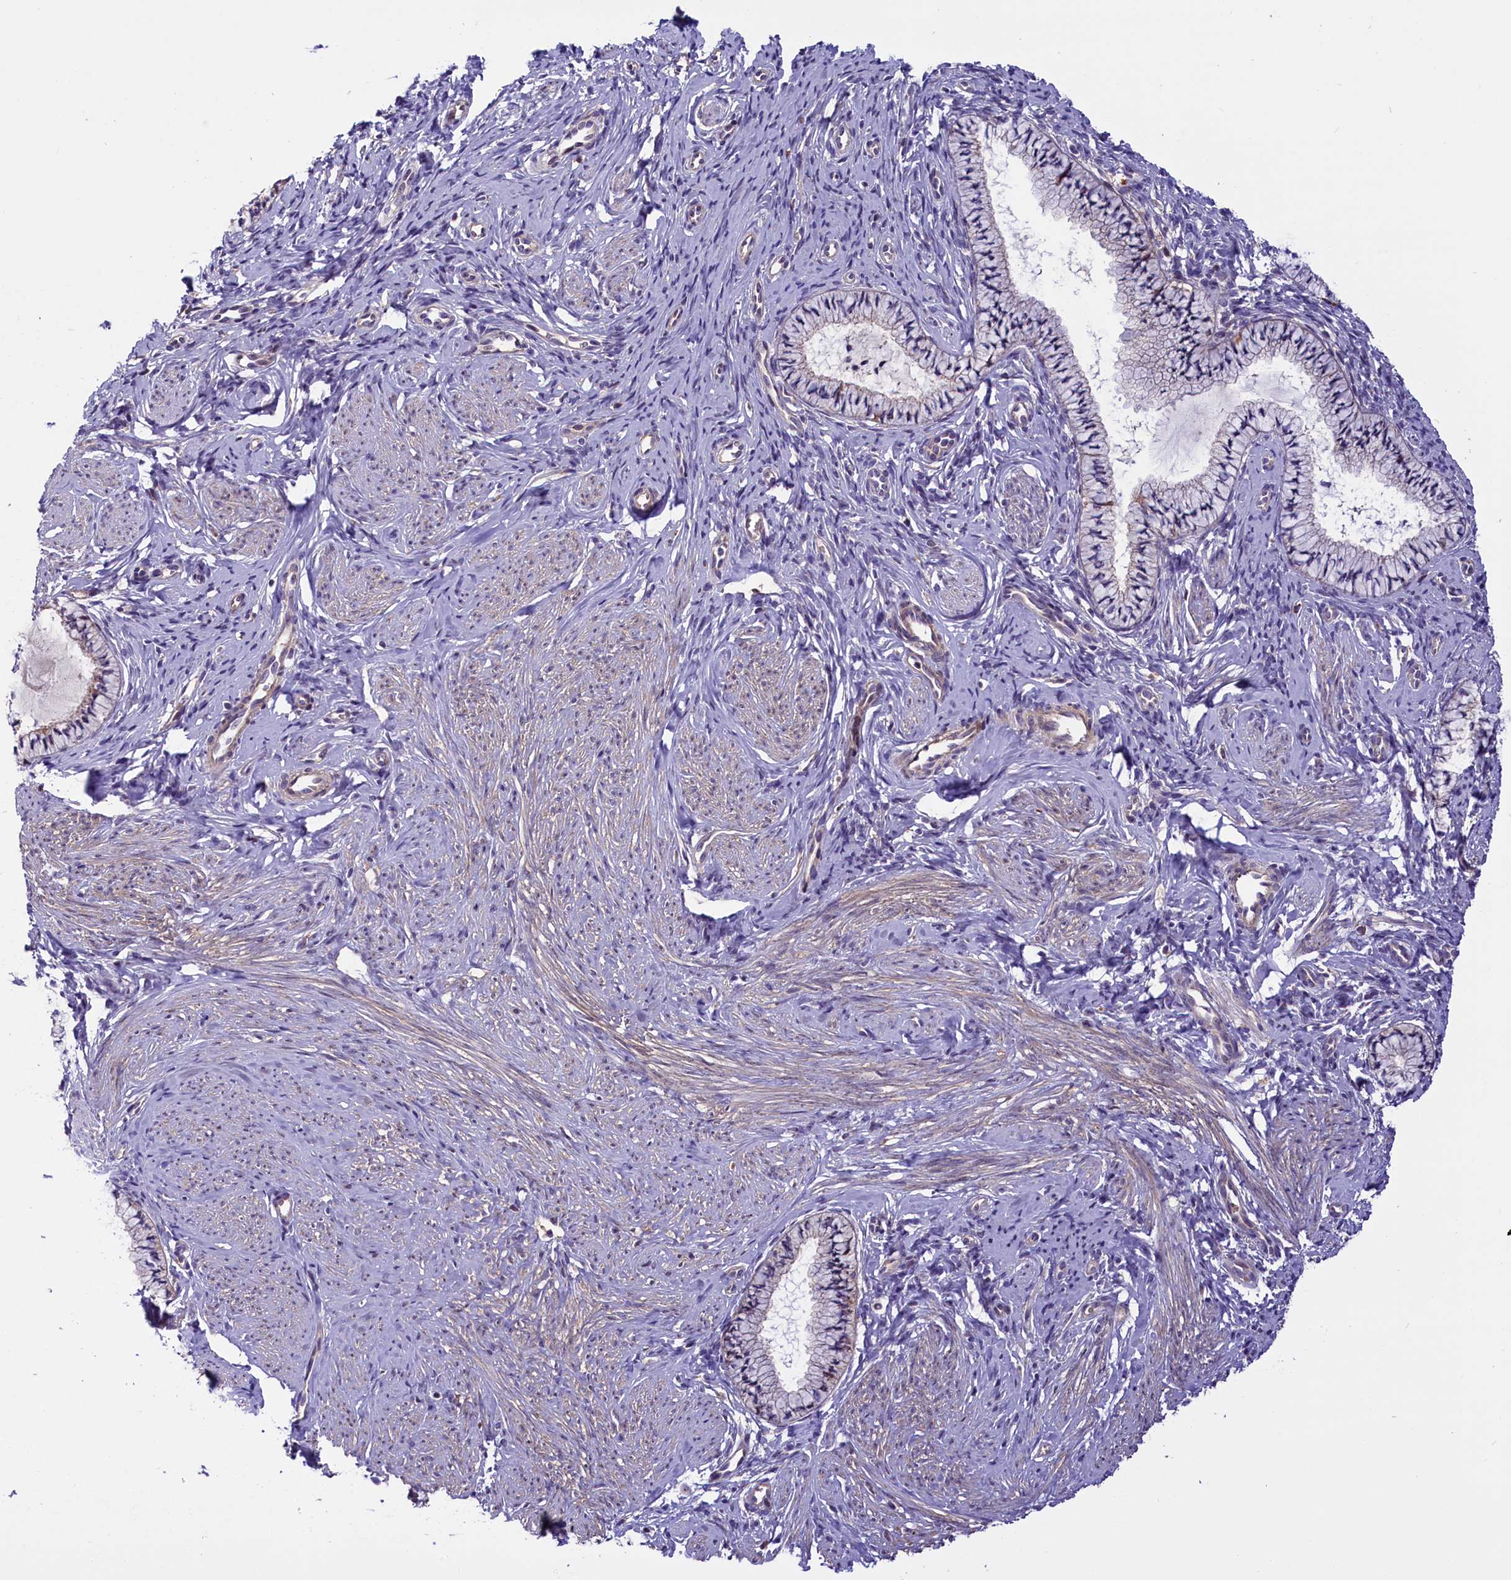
{"staining": {"intensity": "weak", "quantity": "25%-75%", "location": "cytoplasmic/membranous"}, "tissue": "cervix", "cell_type": "Glandular cells", "image_type": "normal", "snomed": [{"axis": "morphology", "description": "Normal tissue, NOS"}, {"axis": "topography", "description": "Cervix"}], "caption": "Cervix stained with a brown dye shows weak cytoplasmic/membranous positive expression in approximately 25%-75% of glandular cells.", "gene": "FRY", "patient": {"sex": "female", "age": 57}}